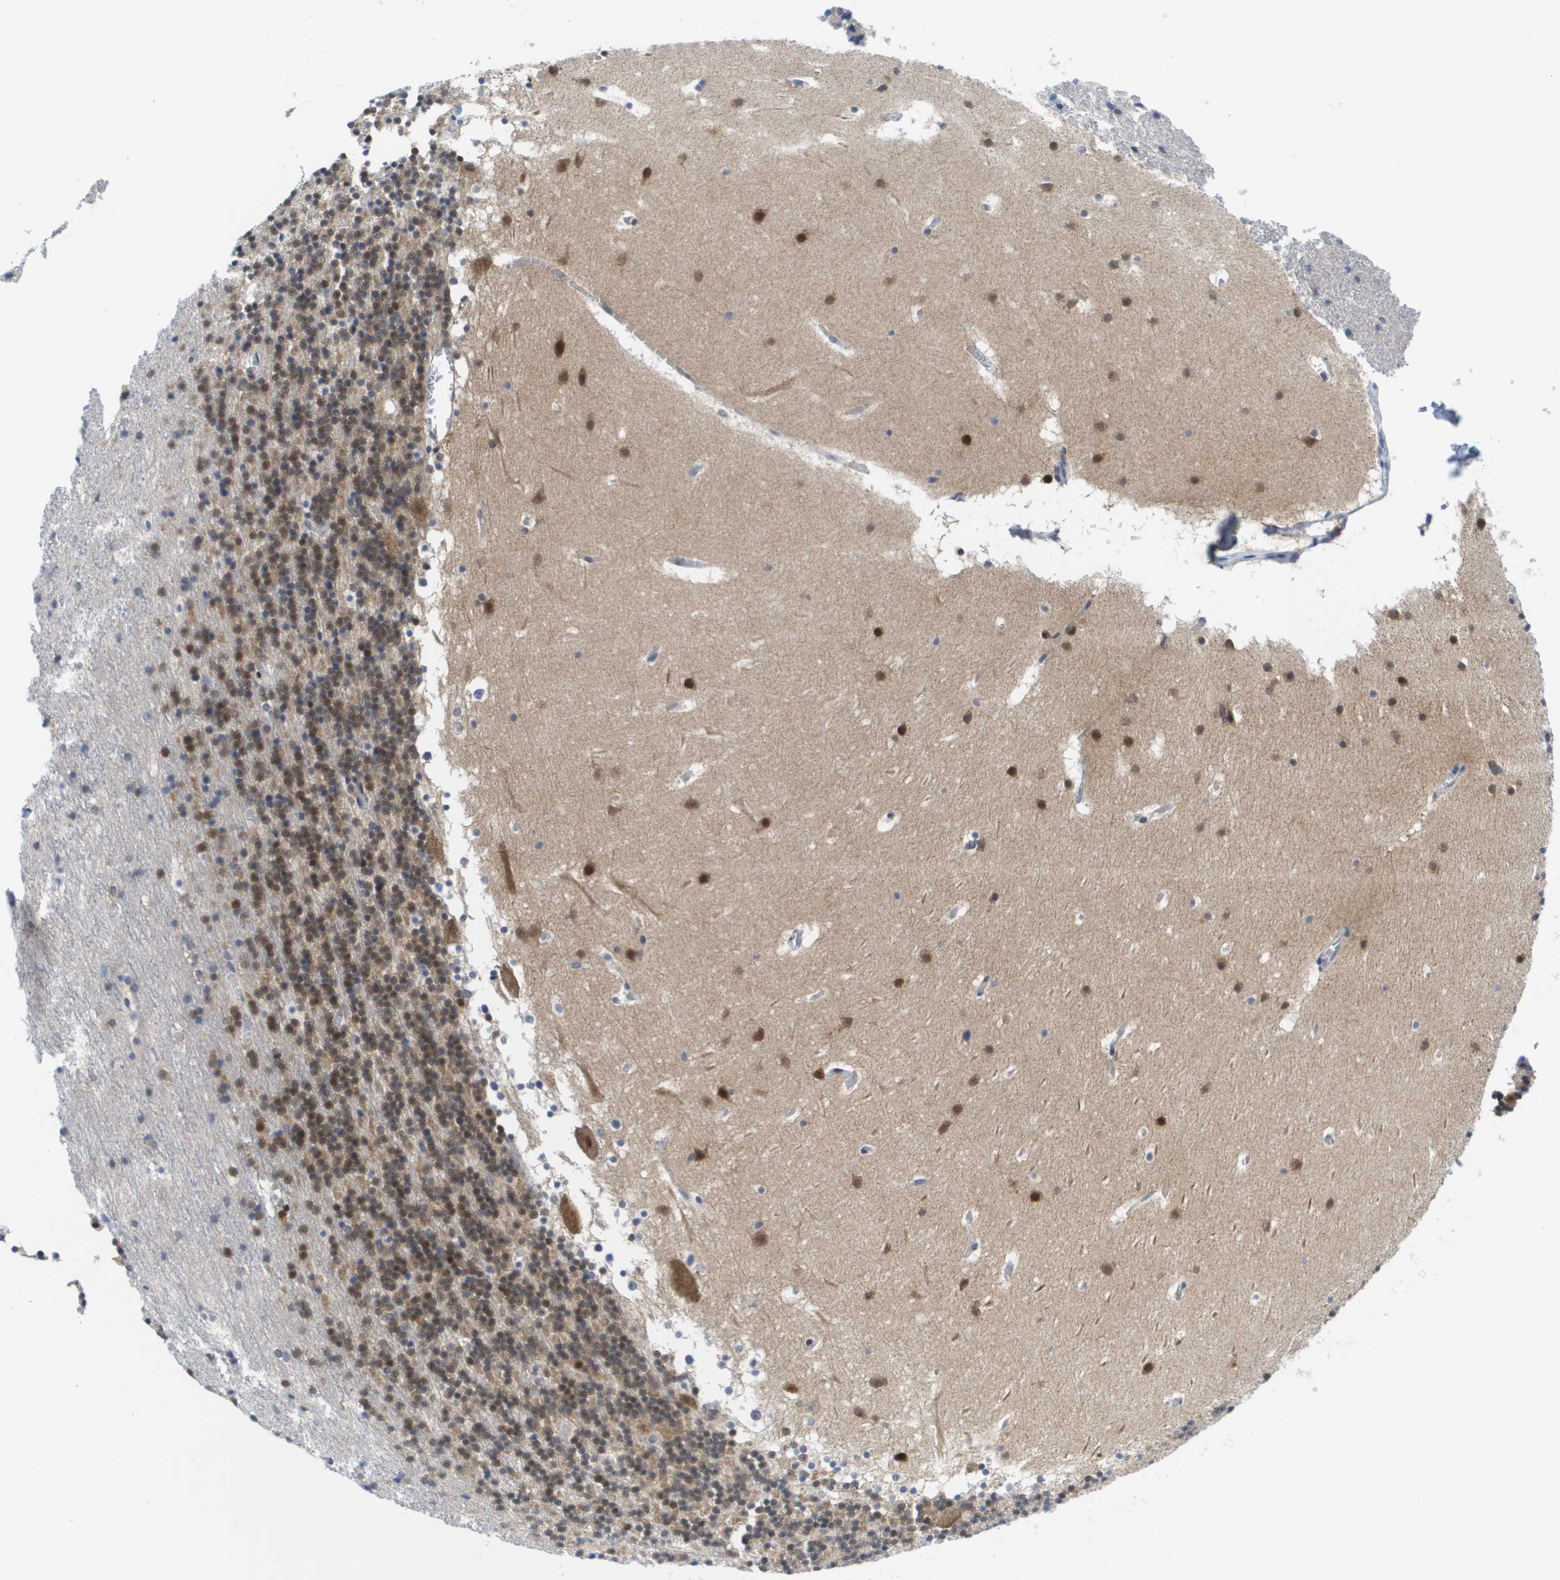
{"staining": {"intensity": "strong", "quantity": "25%-75%", "location": "nuclear"}, "tissue": "cerebellum", "cell_type": "Cells in granular layer", "image_type": "normal", "snomed": [{"axis": "morphology", "description": "Normal tissue, NOS"}, {"axis": "topography", "description": "Cerebellum"}], "caption": "About 25%-75% of cells in granular layer in normal cerebellum demonstrate strong nuclear protein expression as visualized by brown immunohistochemical staining.", "gene": "FKBP4", "patient": {"sex": "male", "age": 45}}